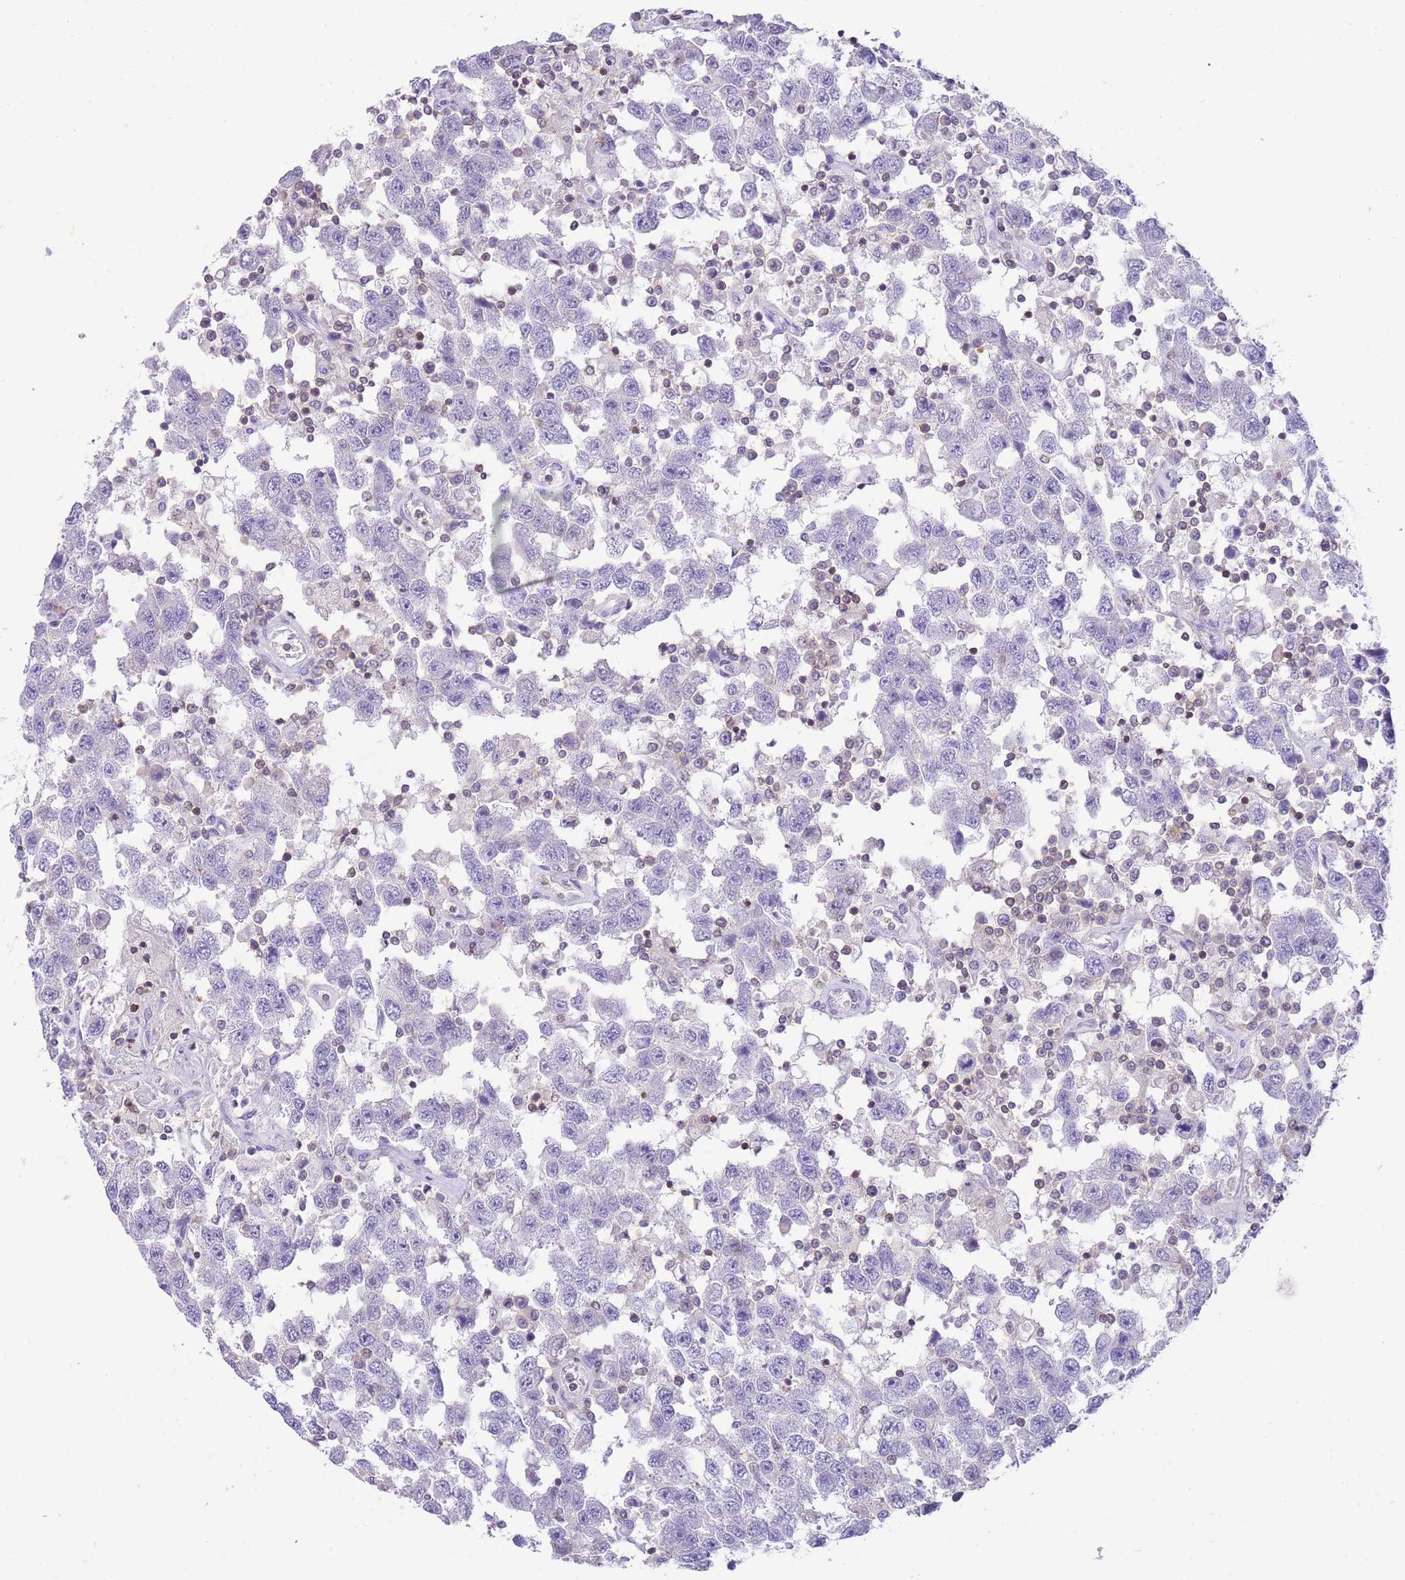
{"staining": {"intensity": "negative", "quantity": "none", "location": "none"}, "tissue": "testis cancer", "cell_type": "Tumor cells", "image_type": "cancer", "snomed": [{"axis": "morphology", "description": "Seminoma, NOS"}, {"axis": "topography", "description": "Testis"}], "caption": "An IHC image of testis cancer is shown. There is no staining in tumor cells of testis cancer.", "gene": "OR4Q3", "patient": {"sex": "male", "age": 41}}